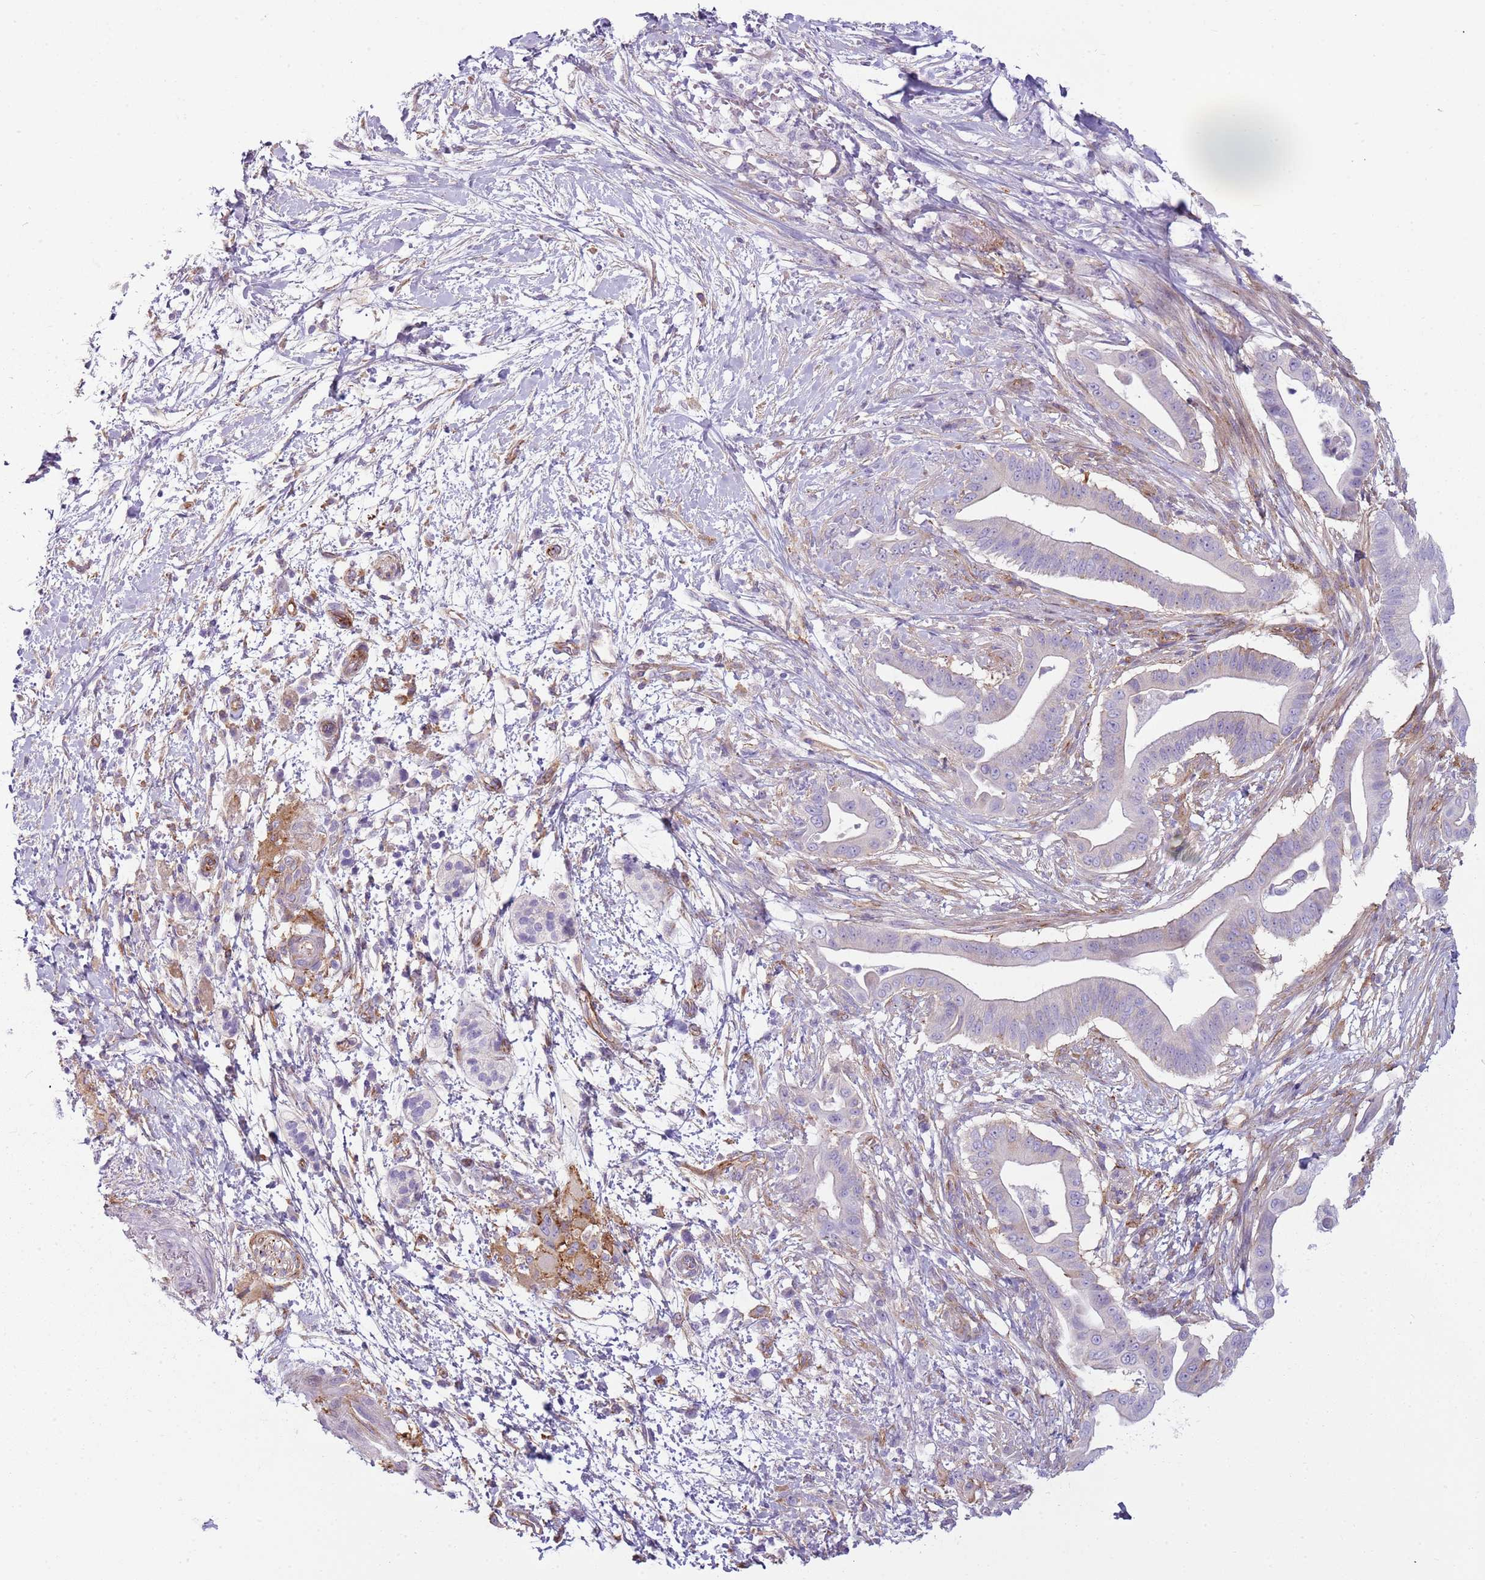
{"staining": {"intensity": "negative", "quantity": "none", "location": "none"}, "tissue": "pancreatic cancer", "cell_type": "Tumor cells", "image_type": "cancer", "snomed": [{"axis": "morphology", "description": "Adenocarcinoma, NOS"}, {"axis": "topography", "description": "Pancreas"}], "caption": "This is an immunohistochemistry micrograph of pancreatic cancer (adenocarcinoma). There is no staining in tumor cells.", "gene": "SNX1", "patient": {"sex": "male", "age": 68}}